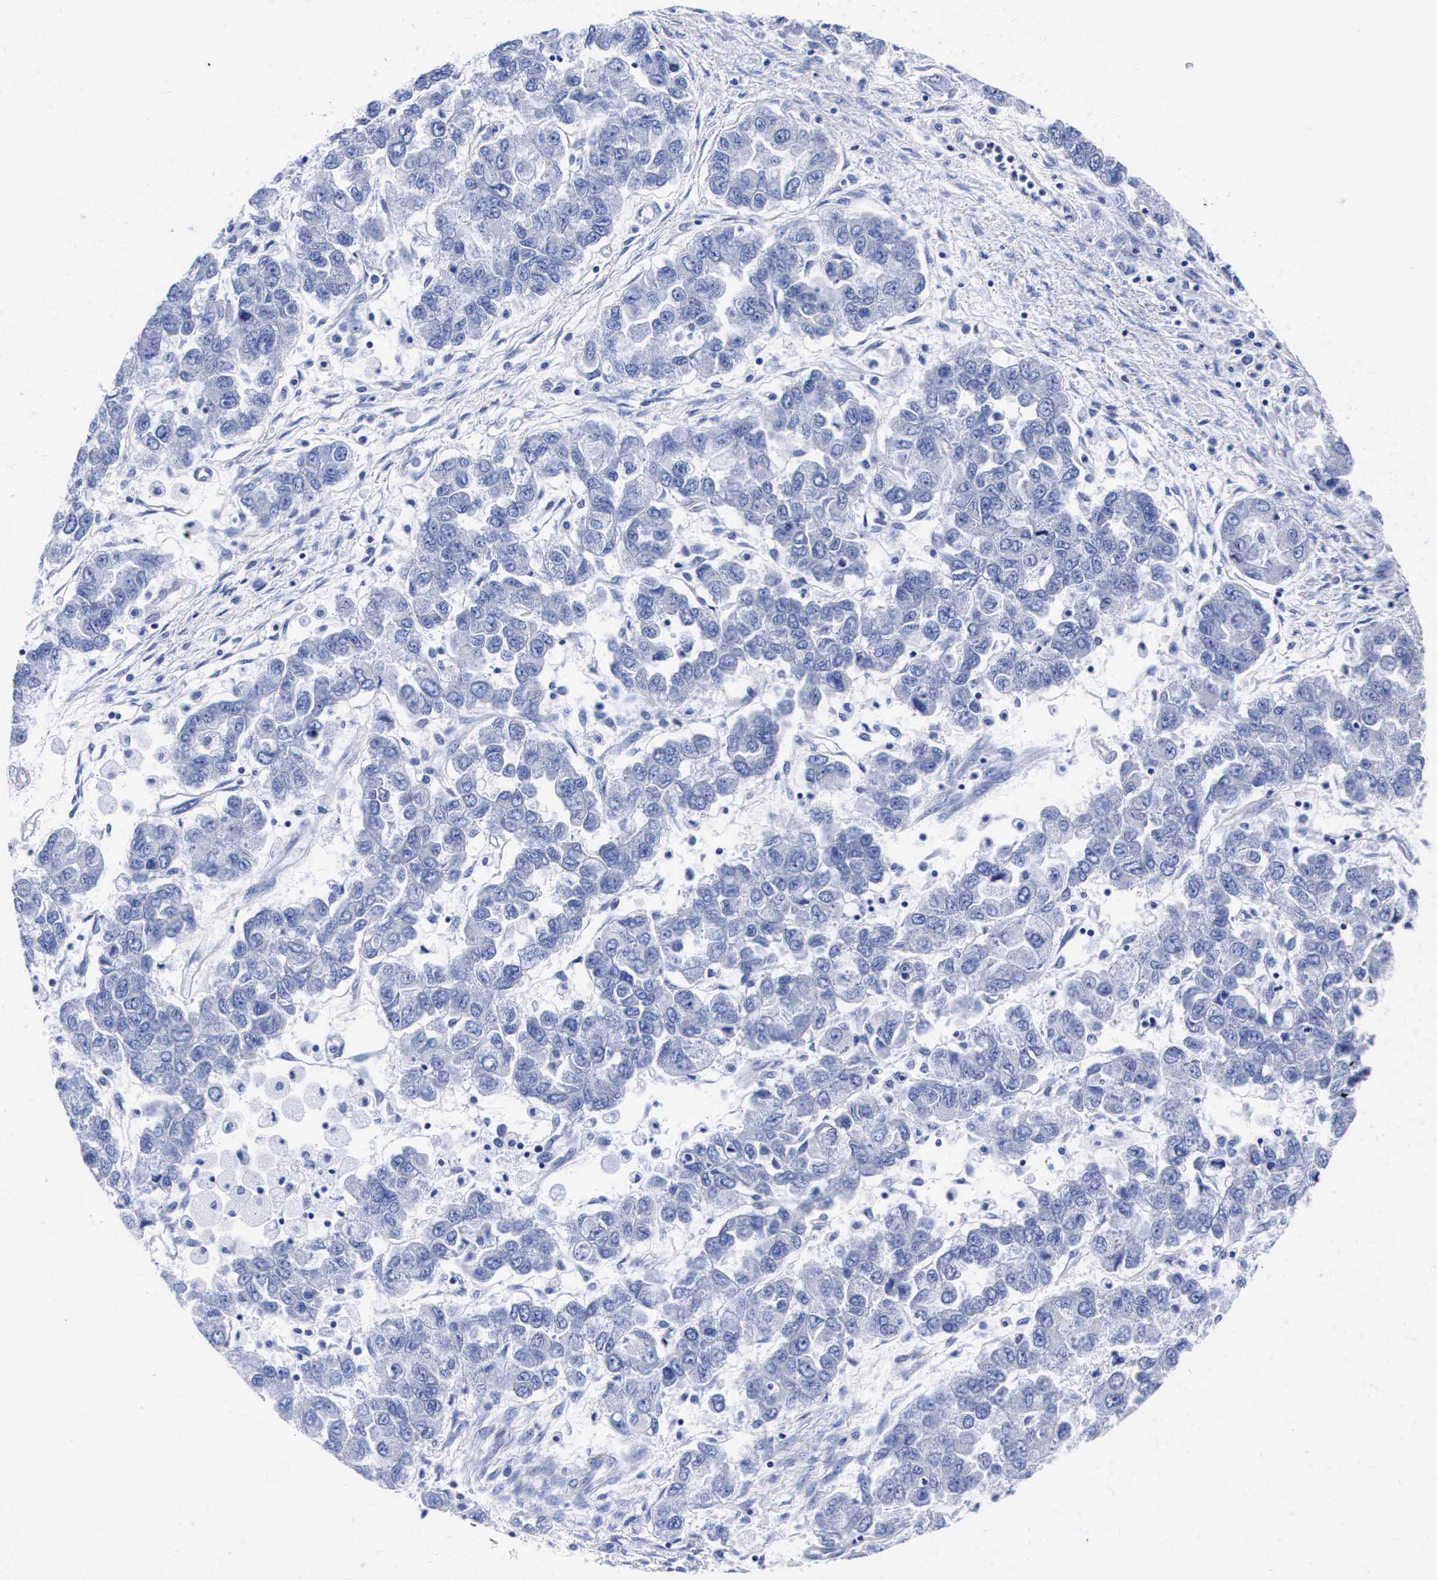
{"staining": {"intensity": "negative", "quantity": "none", "location": "none"}, "tissue": "ovarian cancer", "cell_type": "Tumor cells", "image_type": "cancer", "snomed": [{"axis": "morphology", "description": "Cystadenocarcinoma, serous, NOS"}, {"axis": "topography", "description": "Ovary"}], "caption": "The micrograph displays no staining of tumor cells in ovarian cancer (serous cystadenocarcinoma). (Brightfield microscopy of DAB immunohistochemistry (IHC) at high magnification).", "gene": "ENO2", "patient": {"sex": "female", "age": 84}}